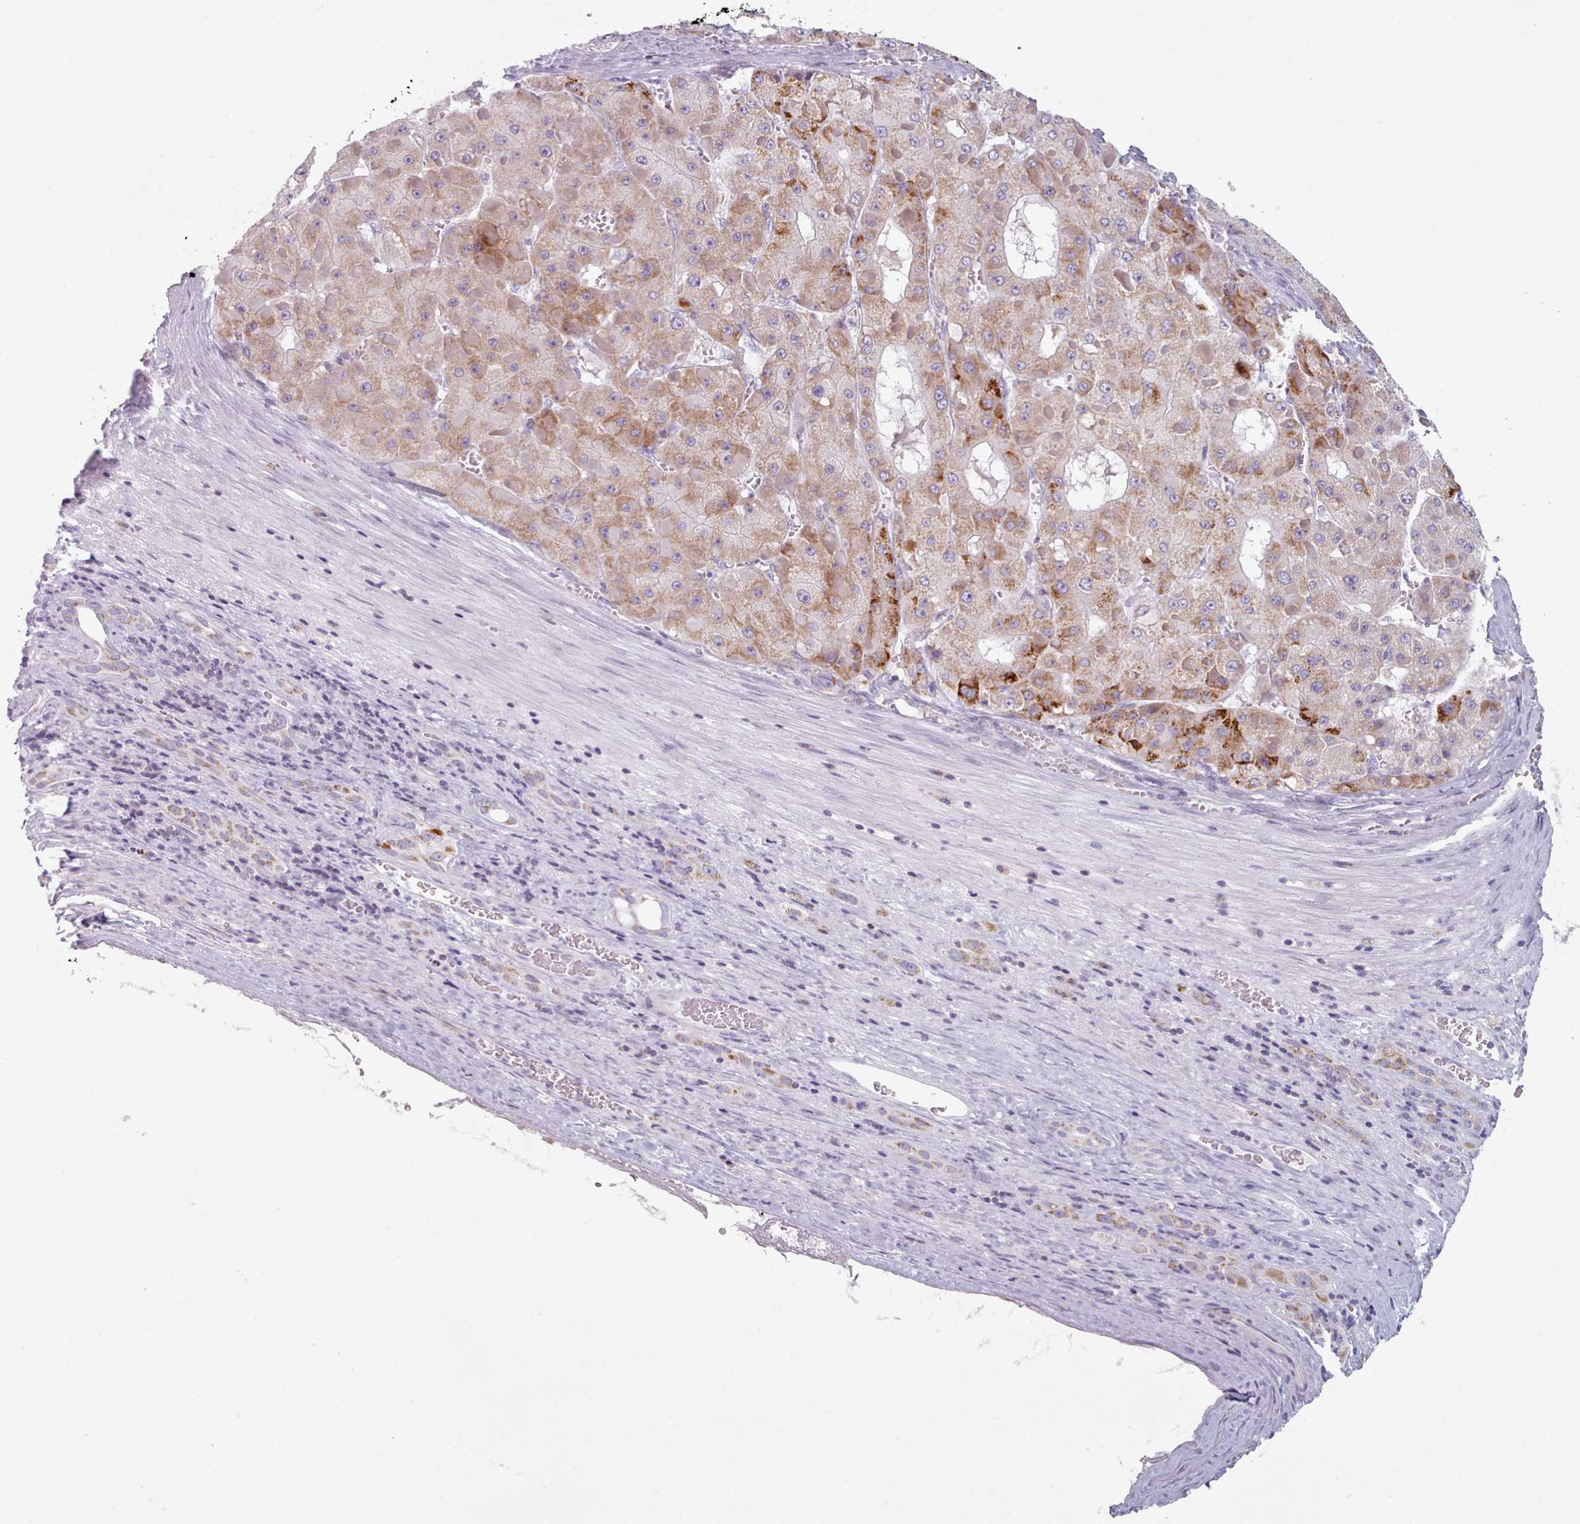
{"staining": {"intensity": "moderate", "quantity": "25%-75%", "location": "cytoplasmic/membranous"}, "tissue": "liver cancer", "cell_type": "Tumor cells", "image_type": "cancer", "snomed": [{"axis": "morphology", "description": "Carcinoma, Hepatocellular, NOS"}, {"axis": "topography", "description": "Liver"}], "caption": "This micrograph reveals IHC staining of human liver cancer (hepatocellular carcinoma), with medium moderate cytoplasmic/membranous expression in about 25%-75% of tumor cells.", "gene": "FAM170B", "patient": {"sex": "female", "age": 73}}